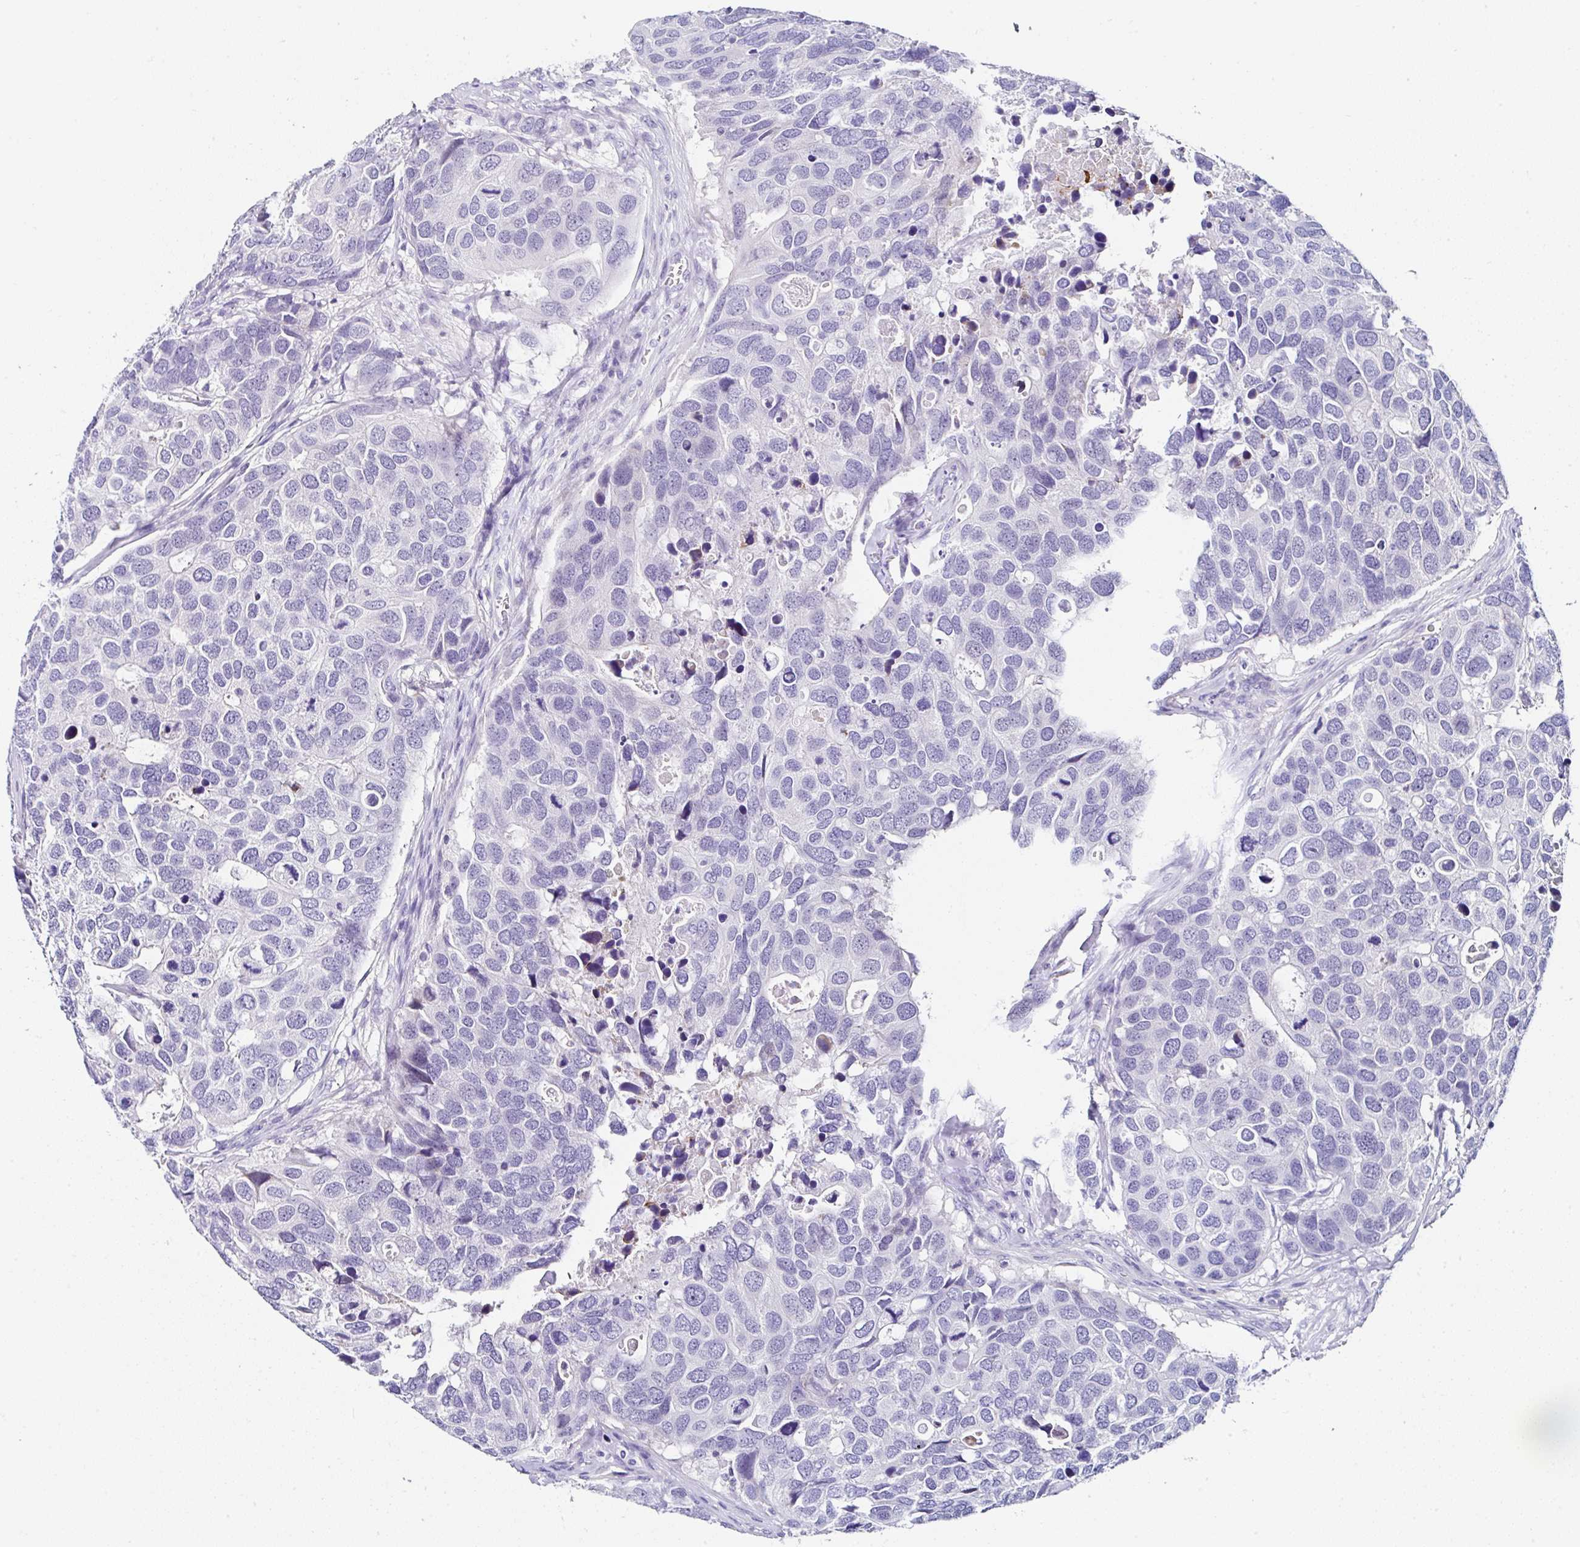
{"staining": {"intensity": "negative", "quantity": "none", "location": "none"}, "tissue": "breast cancer", "cell_type": "Tumor cells", "image_type": "cancer", "snomed": [{"axis": "morphology", "description": "Duct carcinoma"}, {"axis": "topography", "description": "Breast"}], "caption": "DAB (3,3'-diaminobenzidine) immunohistochemical staining of breast intraductal carcinoma shows no significant expression in tumor cells.", "gene": "UGT3A1", "patient": {"sex": "female", "age": 83}}